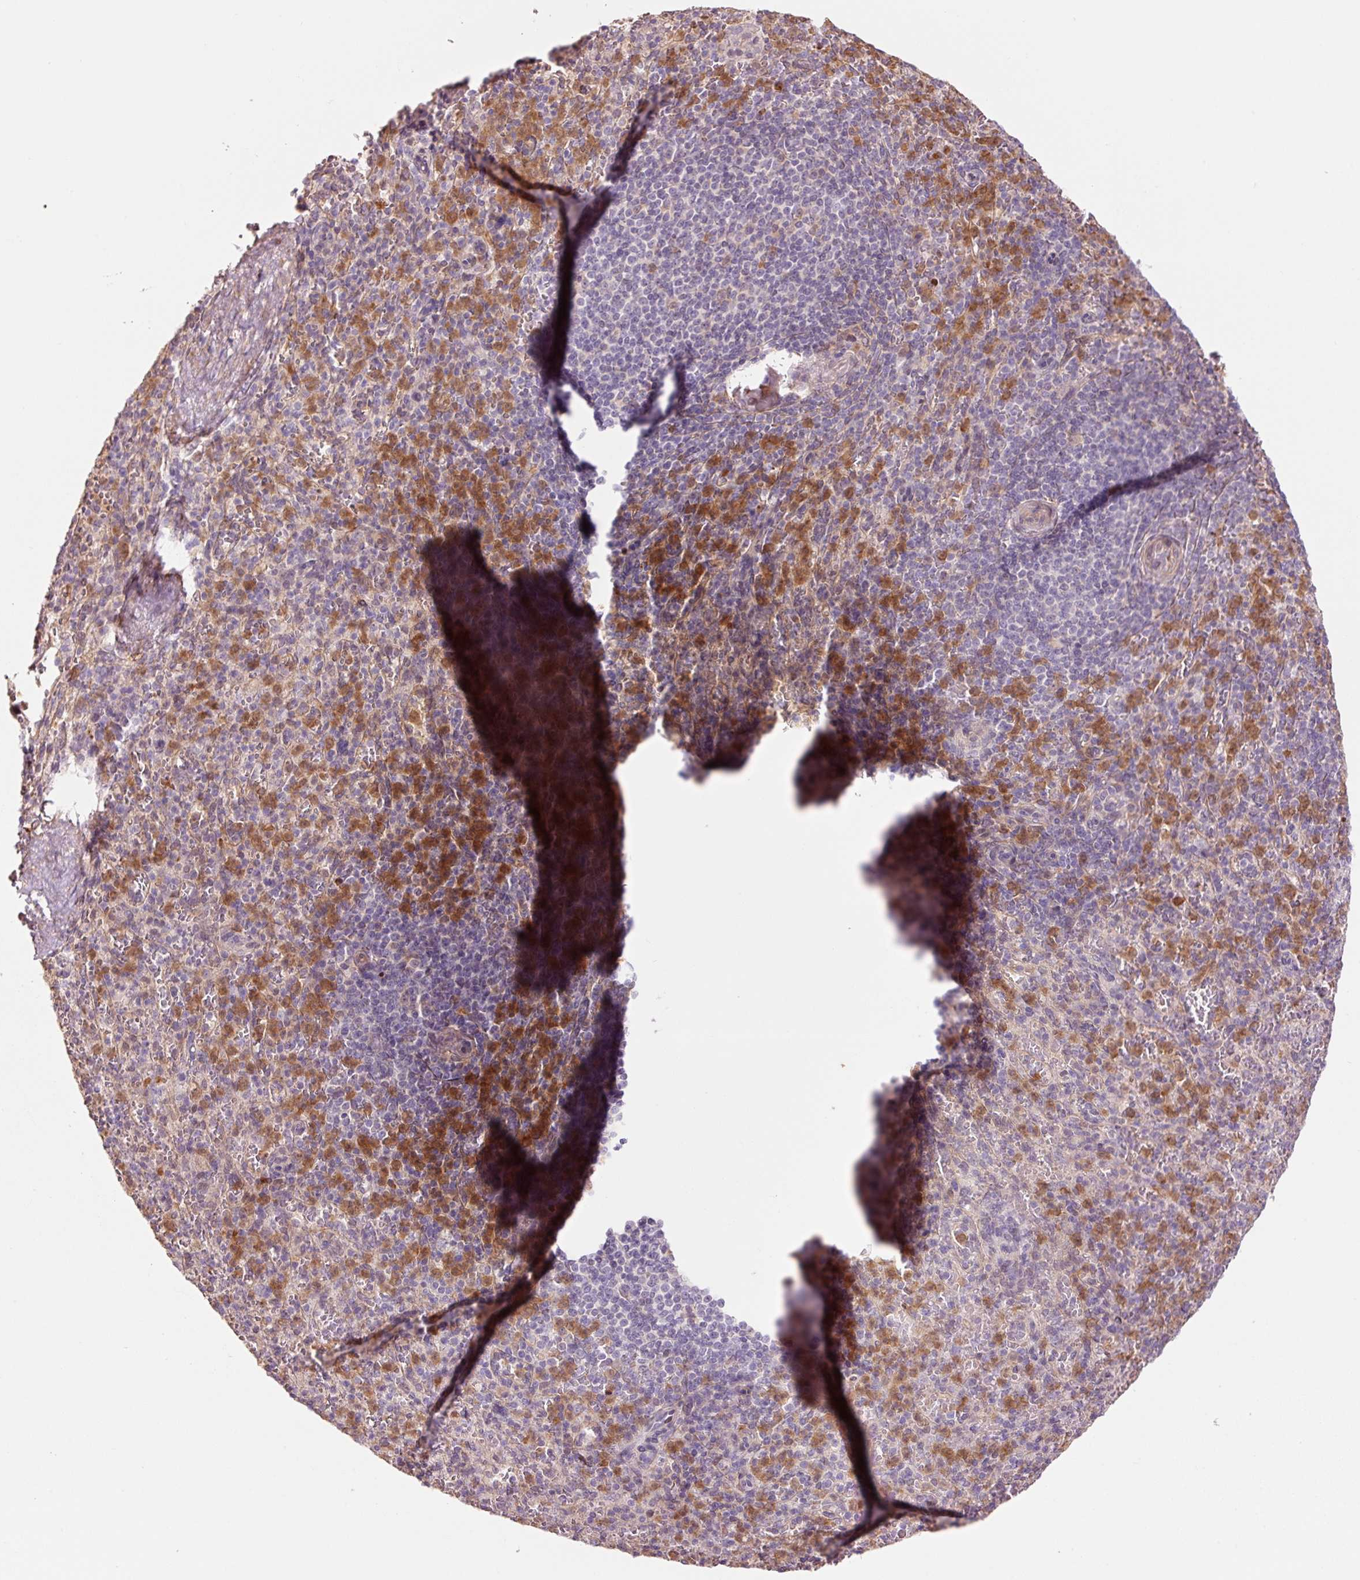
{"staining": {"intensity": "moderate", "quantity": "25%-75%", "location": "cytoplasmic/membranous,nuclear"}, "tissue": "spleen", "cell_type": "Cells in red pulp", "image_type": "normal", "snomed": [{"axis": "morphology", "description": "Normal tissue, NOS"}, {"axis": "topography", "description": "Spleen"}], "caption": "This image demonstrates immunohistochemistry (IHC) staining of normal spleen, with medium moderate cytoplasmic/membranous,nuclear expression in approximately 25%-75% of cells in red pulp.", "gene": "FBXL14", "patient": {"sex": "female", "age": 74}}